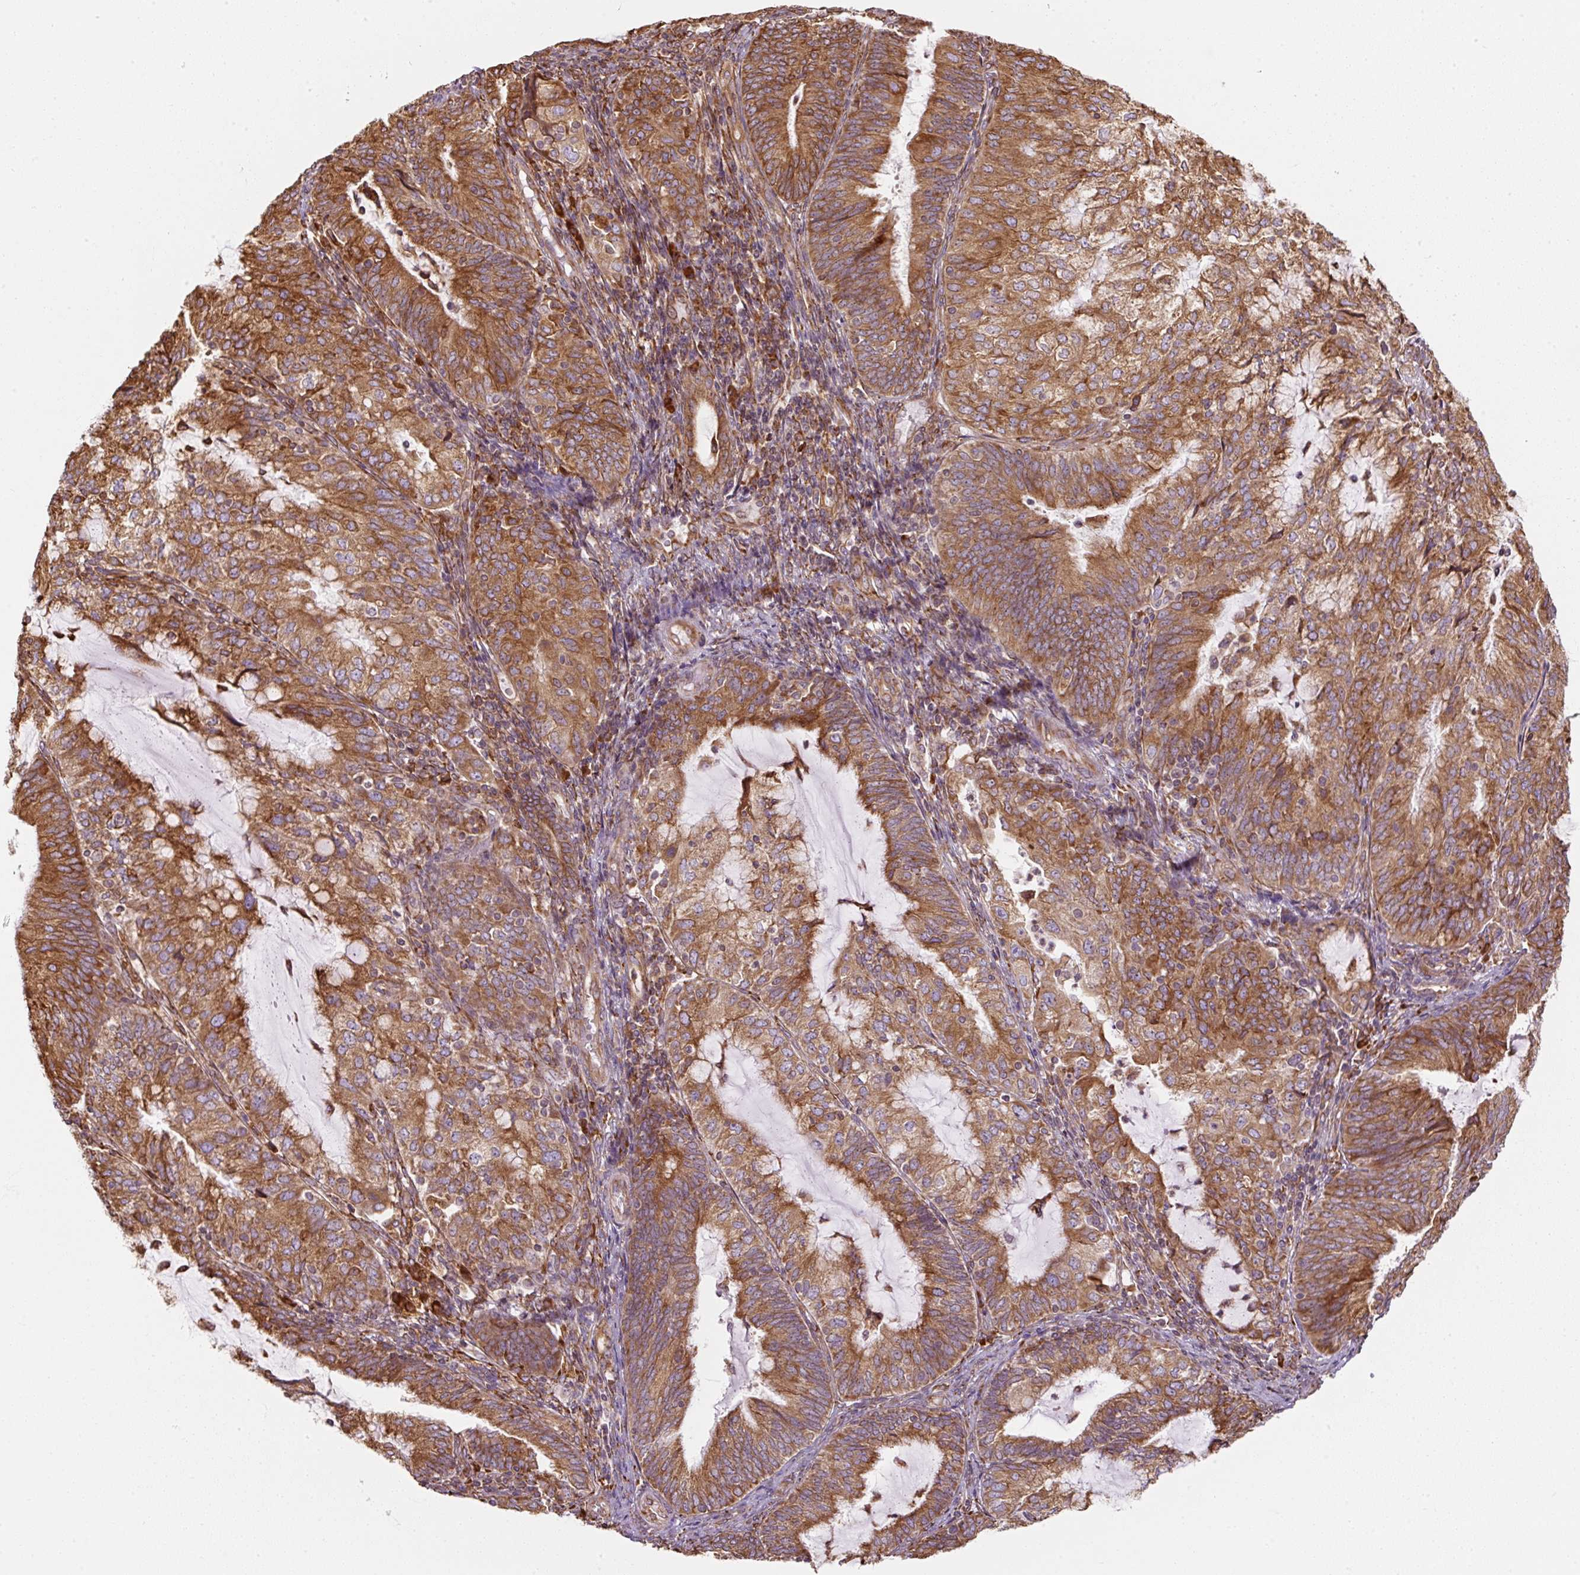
{"staining": {"intensity": "strong", "quantity": ">75%", "location": "cytoplasmic/membranous"}, "tissue": "endometrial cancer", "cell_type": "Tumor cells", "image_type": "cancer", "snomed": [{"axis": "morphology", "description": "Adenocarcinoma, NOS"}, {"axis": "topography", "description": "Endometrium"}], "caption": "Protein expression analysis of human endometrial adenocarcinoma reveals strong cytoplasmic/membranous expression in approximately >75% of tumor cells.", "gene": "PRKCSH", "patient": {"sex": "female", "age": 81}}